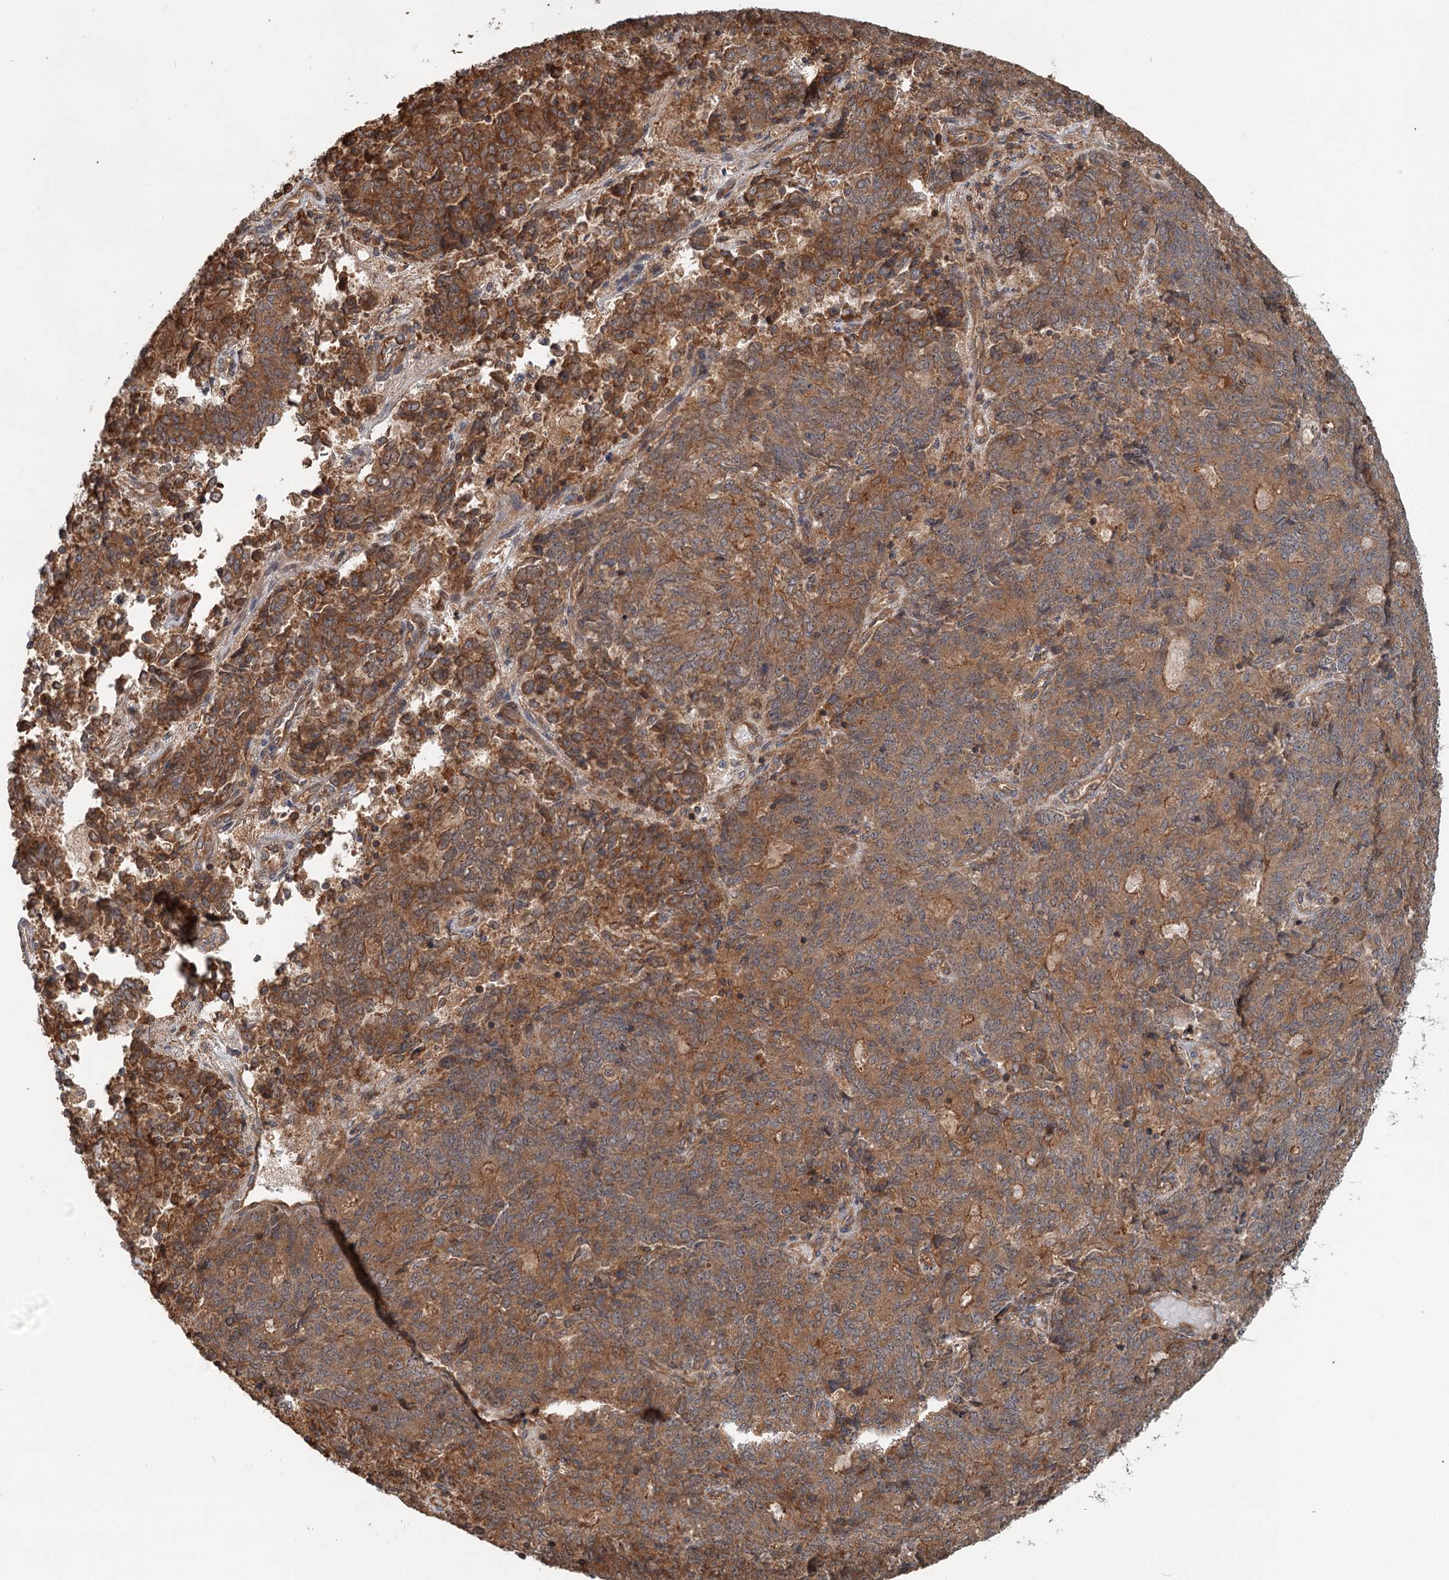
{"staining": {"intensity": "moderate", "quantity": ">75%", "location": "cytoplasmic/membranous"}, "tissue": "endometrial cancer", "cell_type": "Tumor cells", "image_type": "cancer", "snomed": [{"axis": "morphology", "description": "Adenocarcinoma, NOS"}, {"axis": "topography", "description": "Endometrium"}], "caption": "The photomicrograph shows immunohistochemical staining of endometrial cancer. There is moderate cytoplasmic/membranous positivity is present in approximately >75% of tumor cells.", "gene": "ZNF527", "patient": {"sex": "female", "age": 80}}